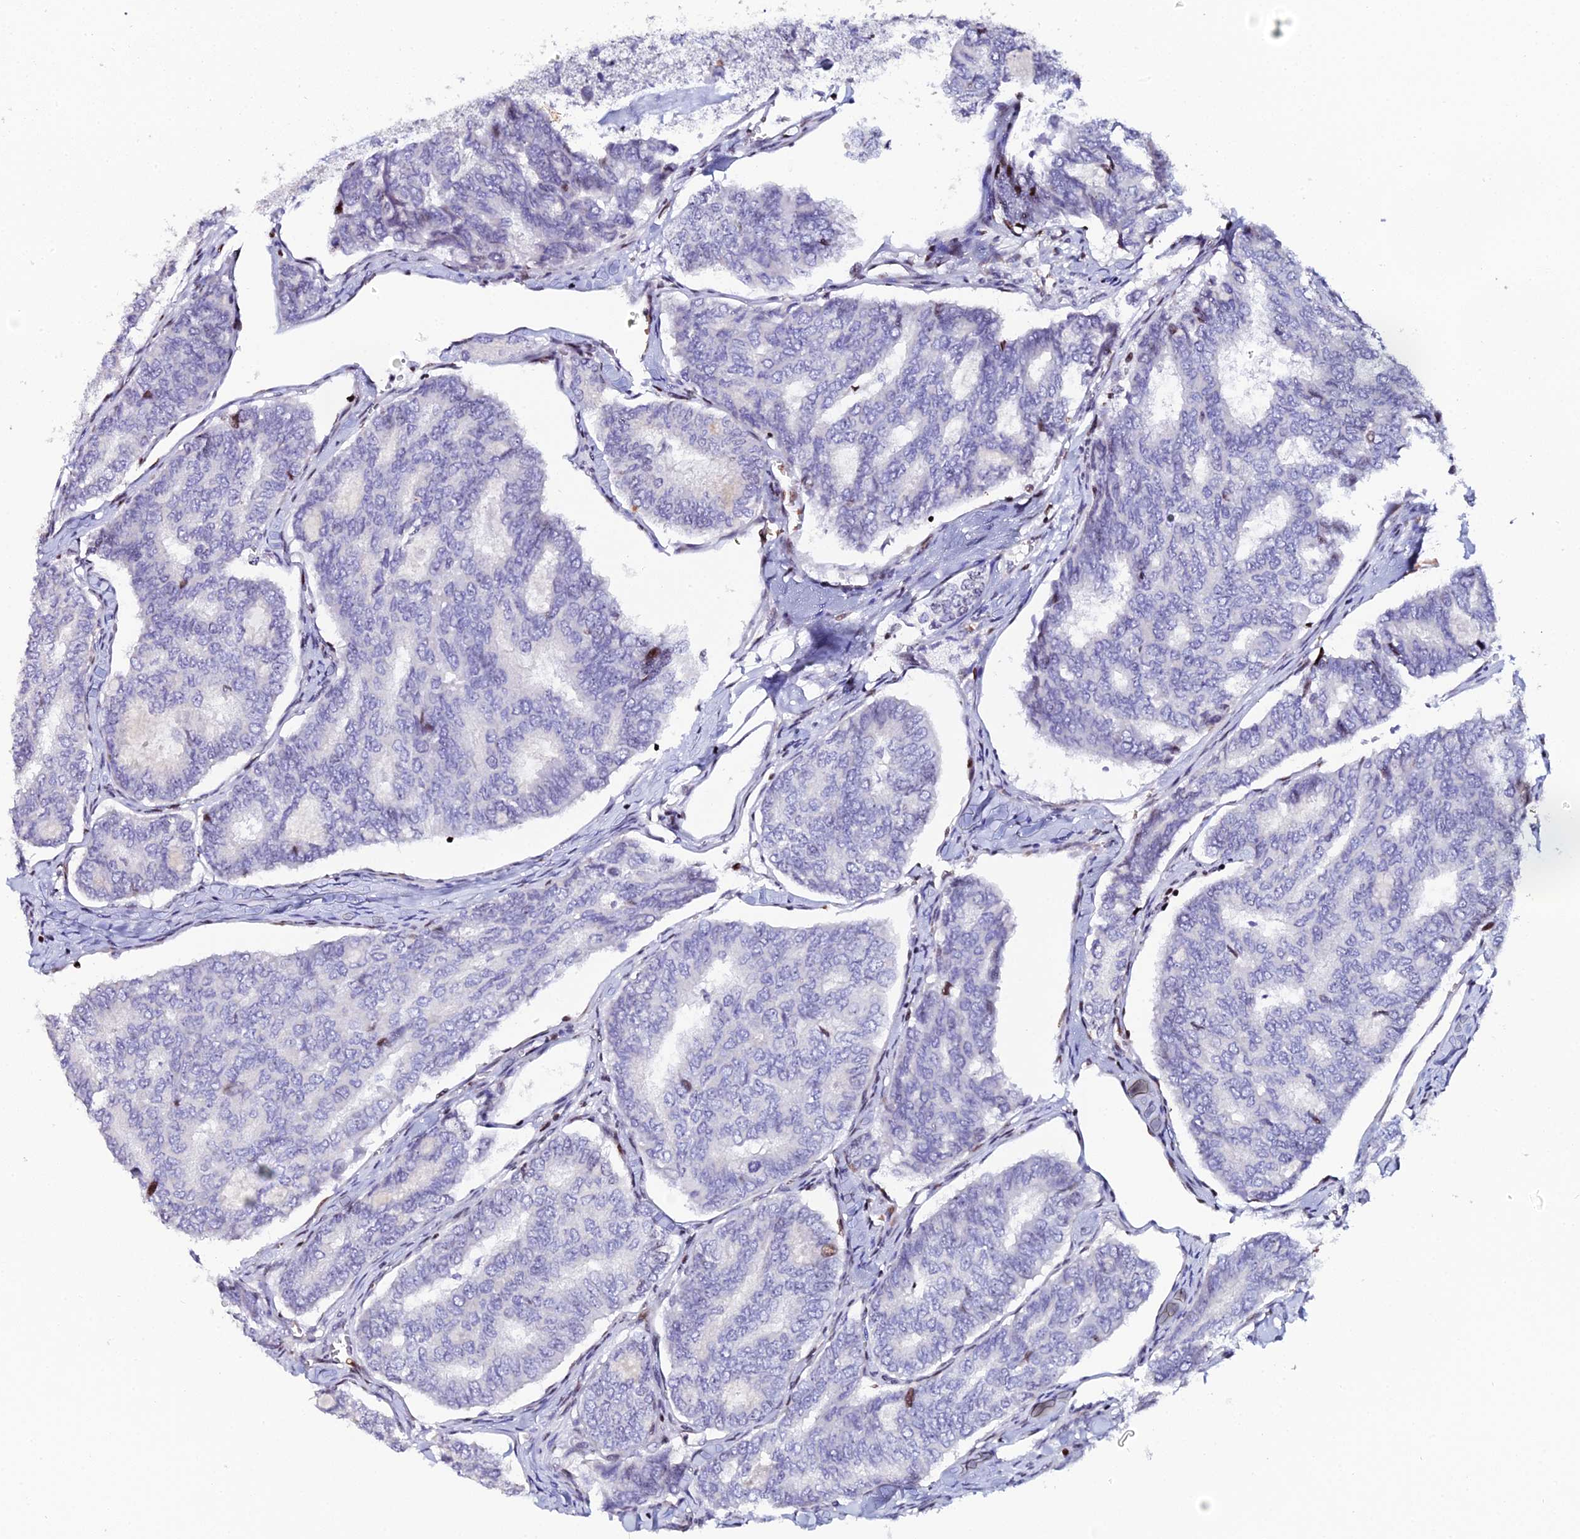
{"staining": {"intensity": "moderate", "quantity": "<25%", "location": "nuclear"}, "tissue": "thyroid cancer", "cell_type": "Tumor cells", "image_type": "cancer", "snomed": [{"axis": "morphology", "description": "Papillary adenocarcinoma, NOS"}, {"axis": "topography", "description": "Thyroid gland"}], "caption": "DAB immunohistochemical staining of thyroid cancer demonstrates moderate nuclear protein positivity in about <25% of tumor cells. (DAB (3,3'-diaminobenzidine) IHC with brightfield microscopy, high magnification).", "gene": "MYNN", "patient": {"sex": "female", "age": 35}}